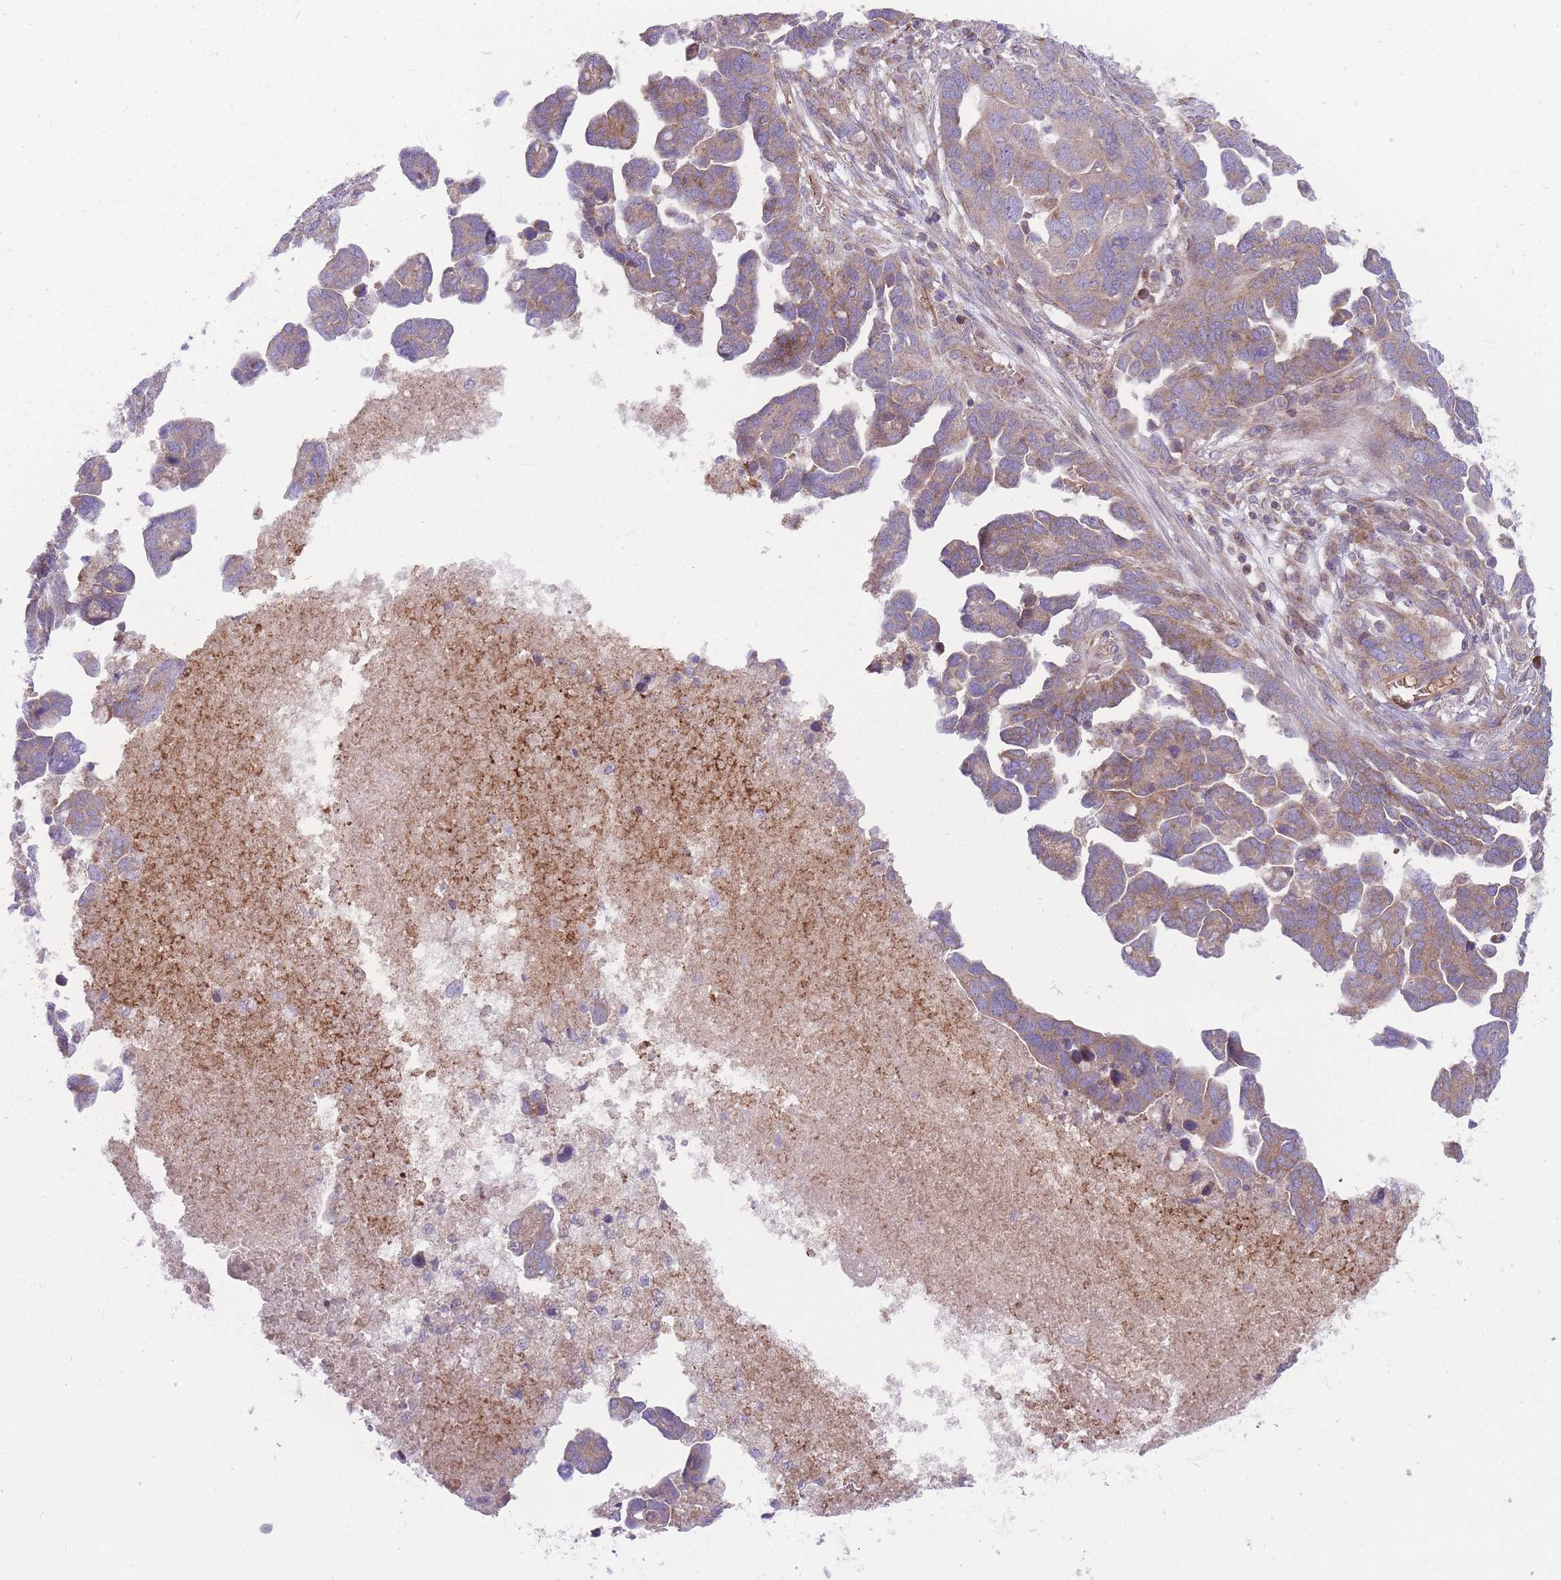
{"staining": {"intensity": "moderate", "quantity": "25%-75%", "location": "cytoplasmic/membranous"}, "tissue": "ovarian cancer", "cell_type": "Tumor cells", "image_type": "cancer", "snomed": [{"axis": "morphology", "description": "Cystadenocarcinoma, serous, NOS"}, {"axis": "topography", "description": "Ovary"}], "caption": "Immunohistochemistry (IHC) of ovarian cancer demonstrates medium levels of moderate cytoplasmic/membranous positivity in about 25%-75% of tumor cells.", "gene": "ANKRD10", "patient": {"sex": "female", "age": 54}}